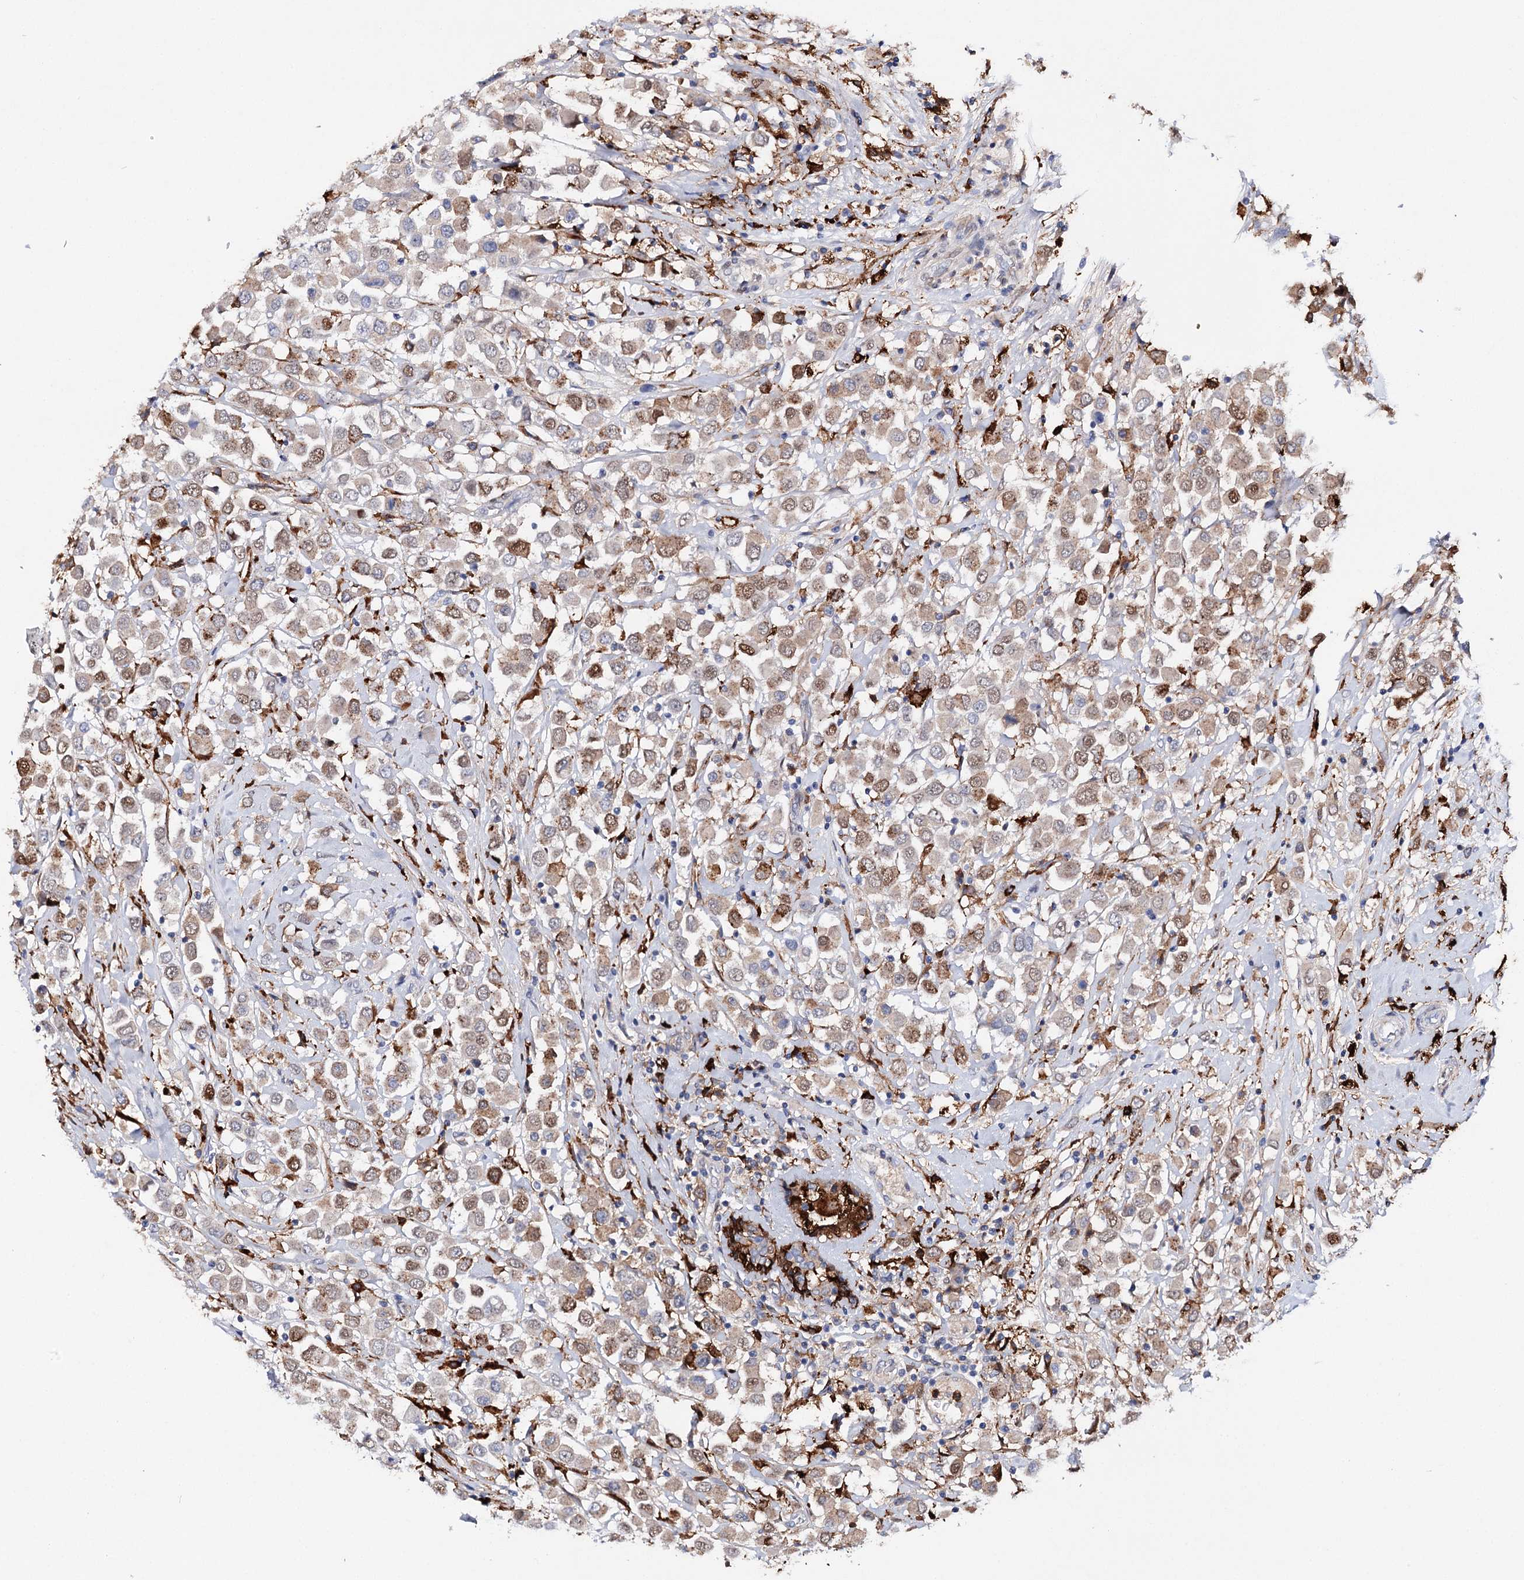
{"staining": {"intensity": "moderate", "quantity": ">75%", "location": "cytoplasmic/membranous,nuclear"}, "tissue": "breast cancer", "cell_type": "Tumor cells", "image_type": "cancer", "snomed": [{"axis": "morphology", "description": "Duct carcinoma"}, {"axis": "topography", "description": "Breast"}], "caption": "DAB (3,3'-diaminobenzidine) immunohistochemical staining of breast invasive ductal carcinoma reveals moderate cytoplasmic/membranous and nuclear protein positivity in approximately >75% of tumor cells. (DAB (3,3'-diaminobenzidine) = brown stain, brightfield microscopy at high magnification).", "gene": "CFAP46", "patient": {"sex": "female", "age": 61}}